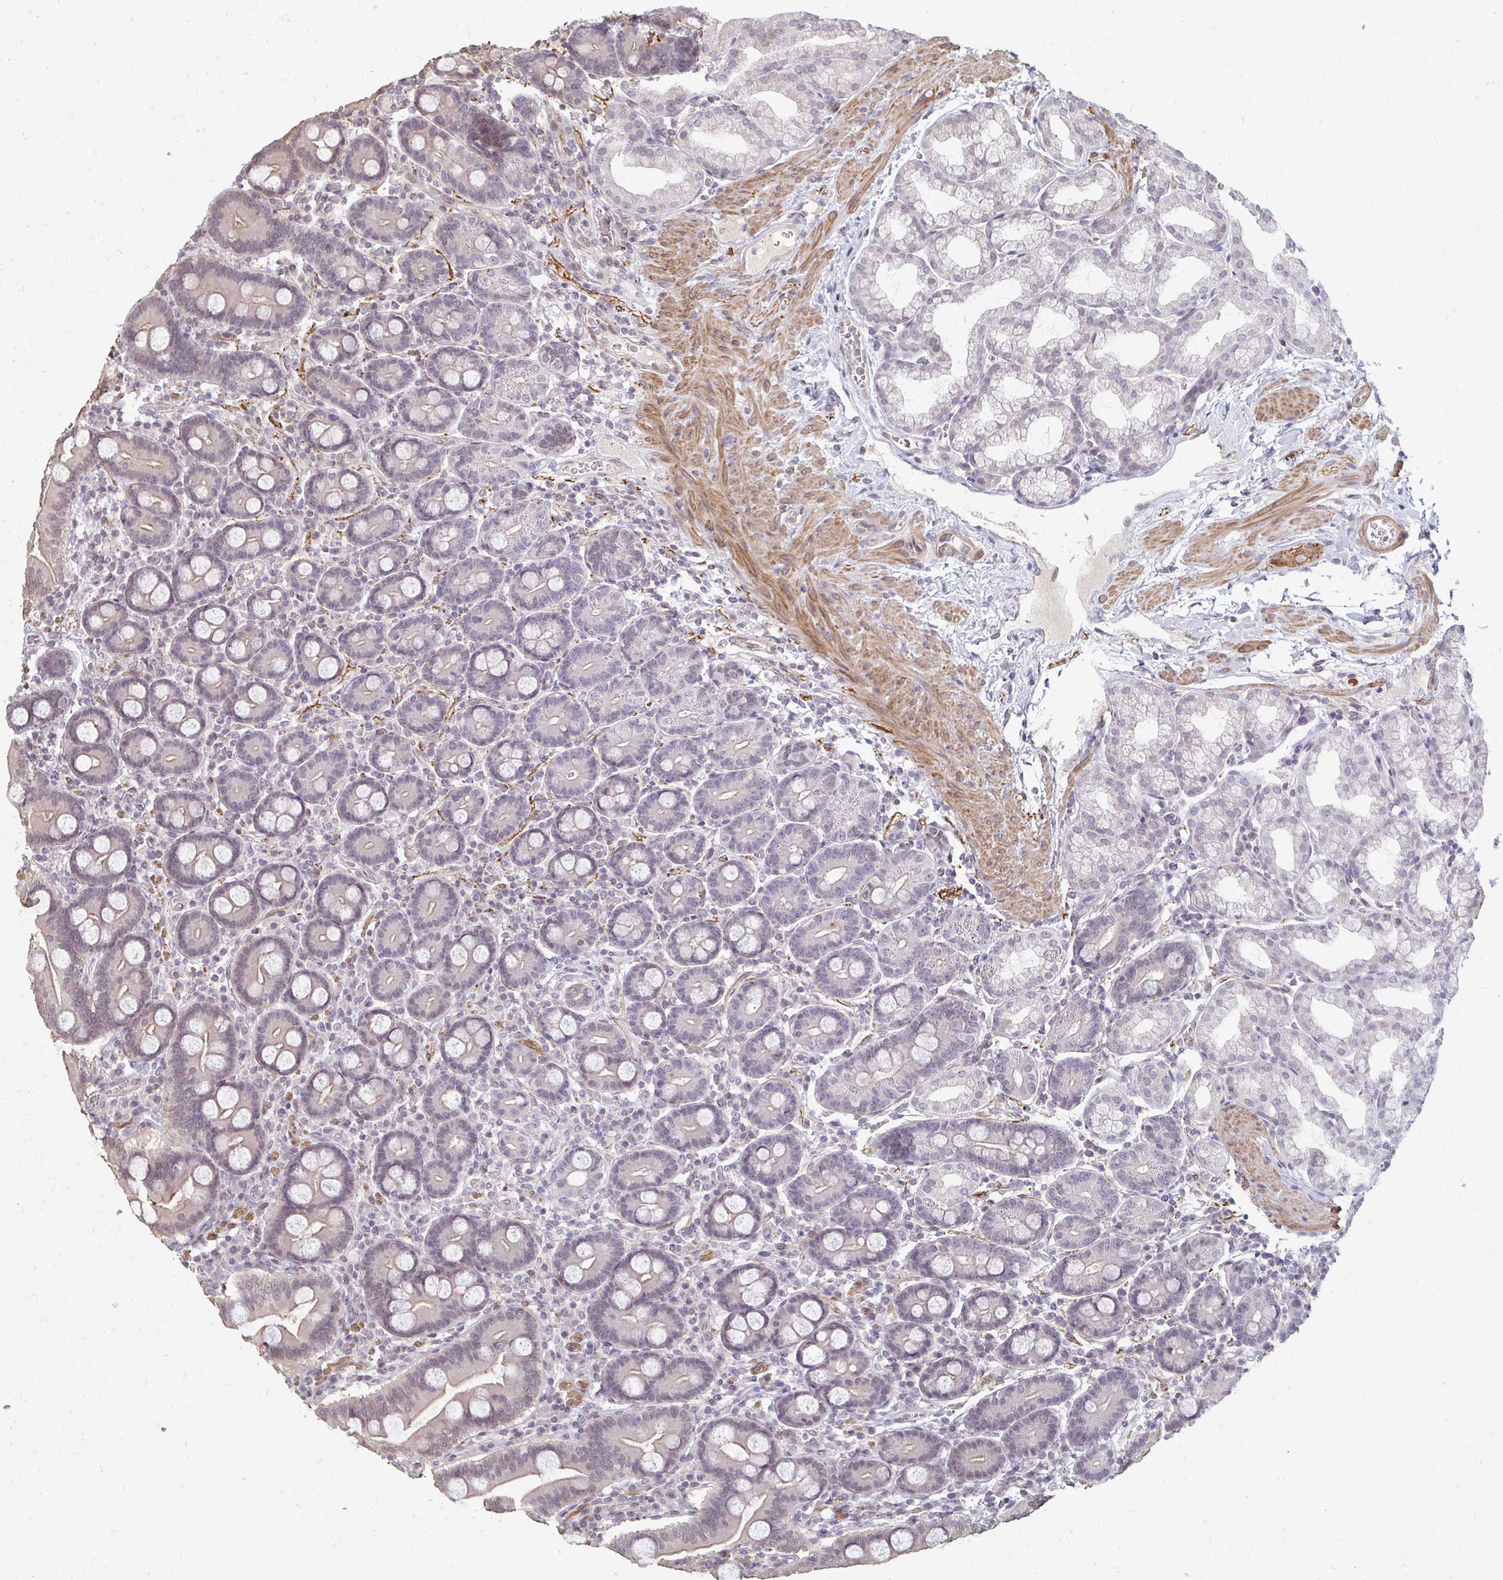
{"staining": {"intensity": "weak", "quantity": "25%-75%", "location": "cytoplasmic/membranous"}, "tissue": "duodenum", "cell_type": "Glandular cells", "image_type": "normal", "snomed": [{"axis": "morphology", "description": "Normal tissue, NOS"}, {"axis": "topography", "description": "Duodenum"}], "caption": "Protein expression by immunohistochemistry (IHC) demonstrates weak cytoplasmic/membranous expression in about 25%-75% of glandular cells in benign duodenum.", "gene": "GPC5", "patient": {"sex": "male", "age": 59}}